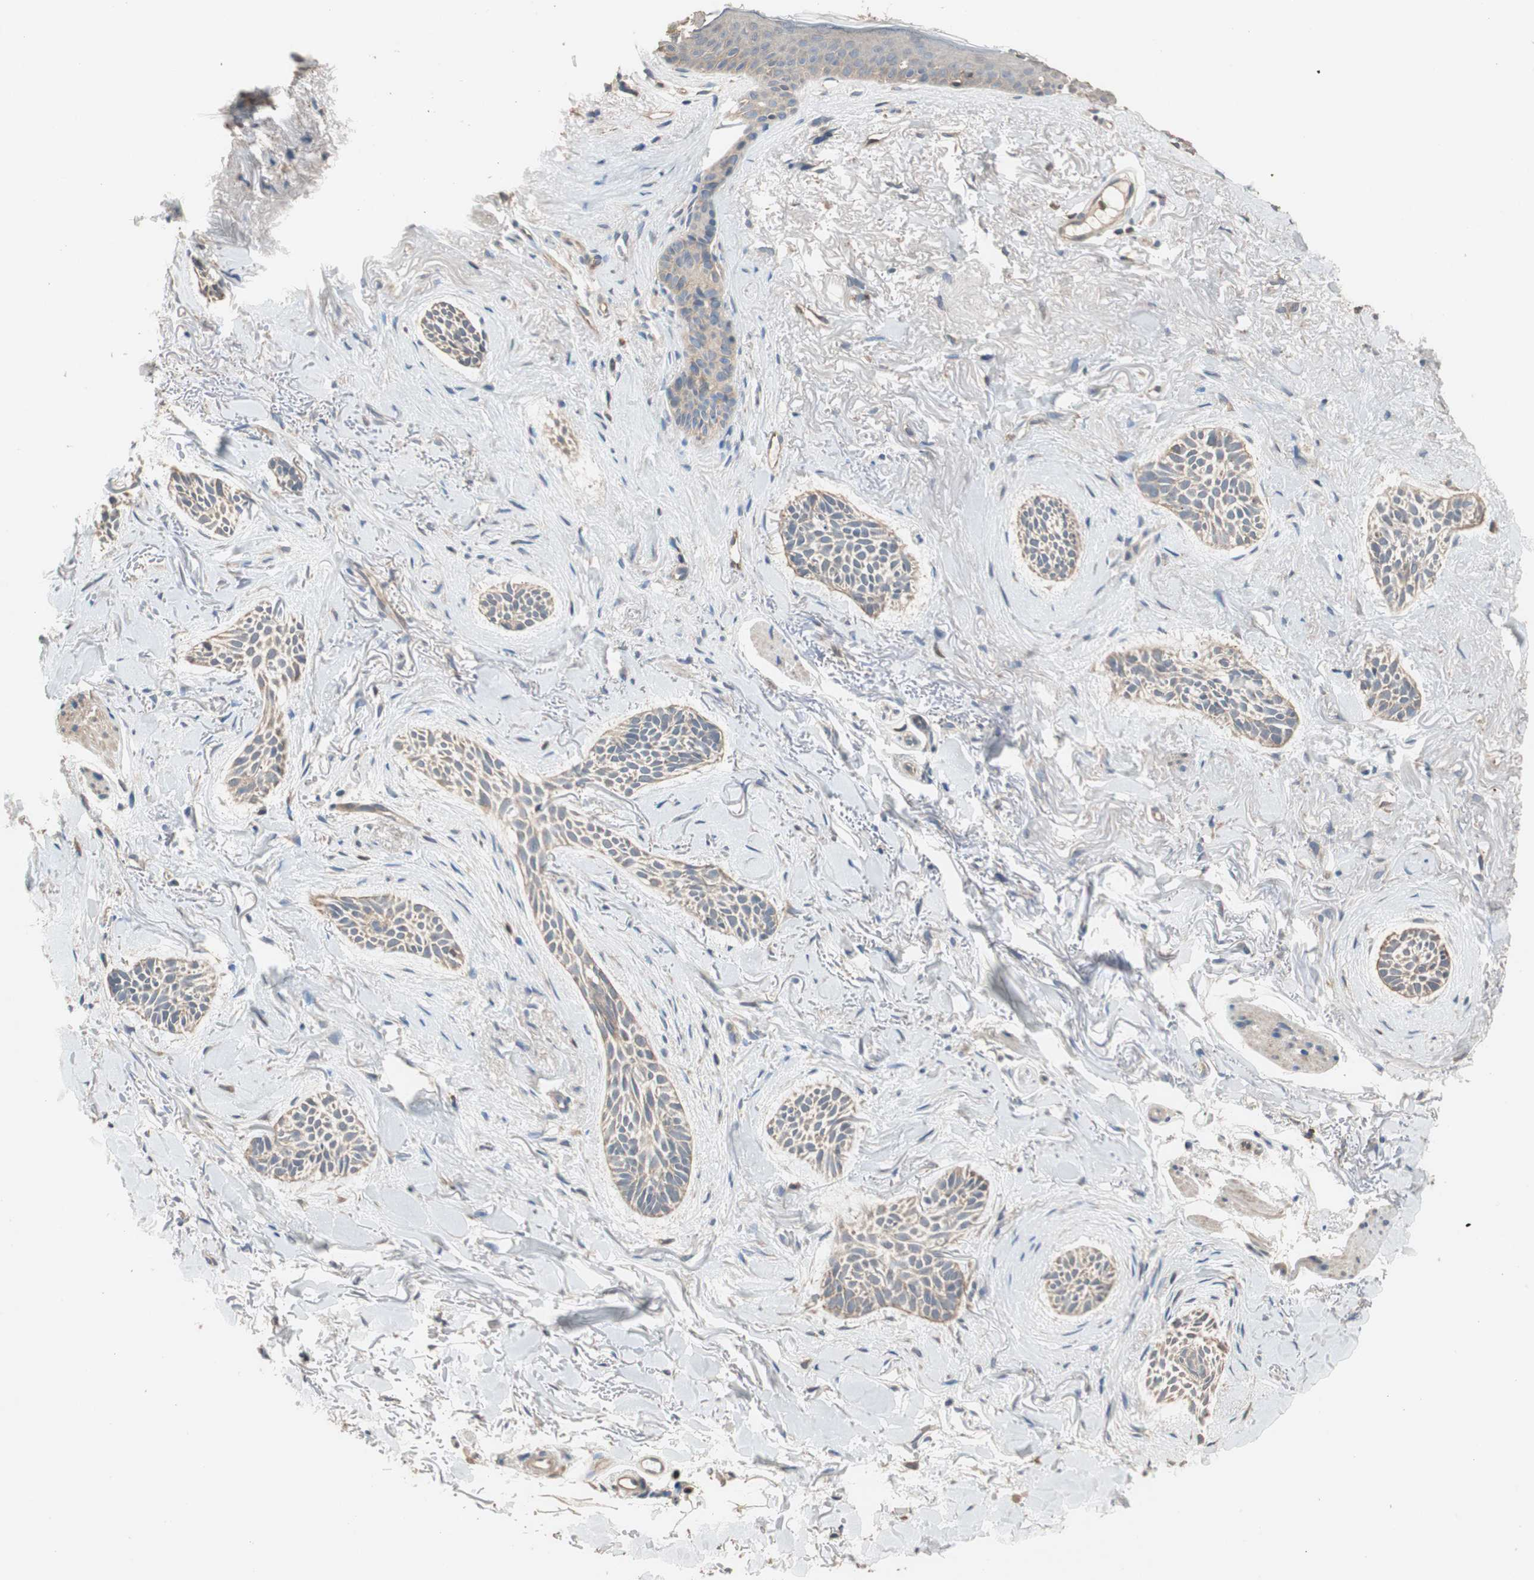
{"staining": {"intensity": "moderate", "quantity": "25%-75%", "location": "cytoplasmic/membranous"}, "tissue": "skin cancer", "cell_type": "Tumor cells", "image_type": "cancer", "snomed": [{"axis": "morphology", "description": "Normal tissue, NOS"}, {"axis": "morphology", "description": "Basal cell carcinoma"}, {"axis": "topography", "description": "Skin"}], "caption": "Skin cancer stained with a protein marker displays moderate staining in tumor cells.", "gene": "MAP4K2", "patient": {"sex": "female", "age": 84}}